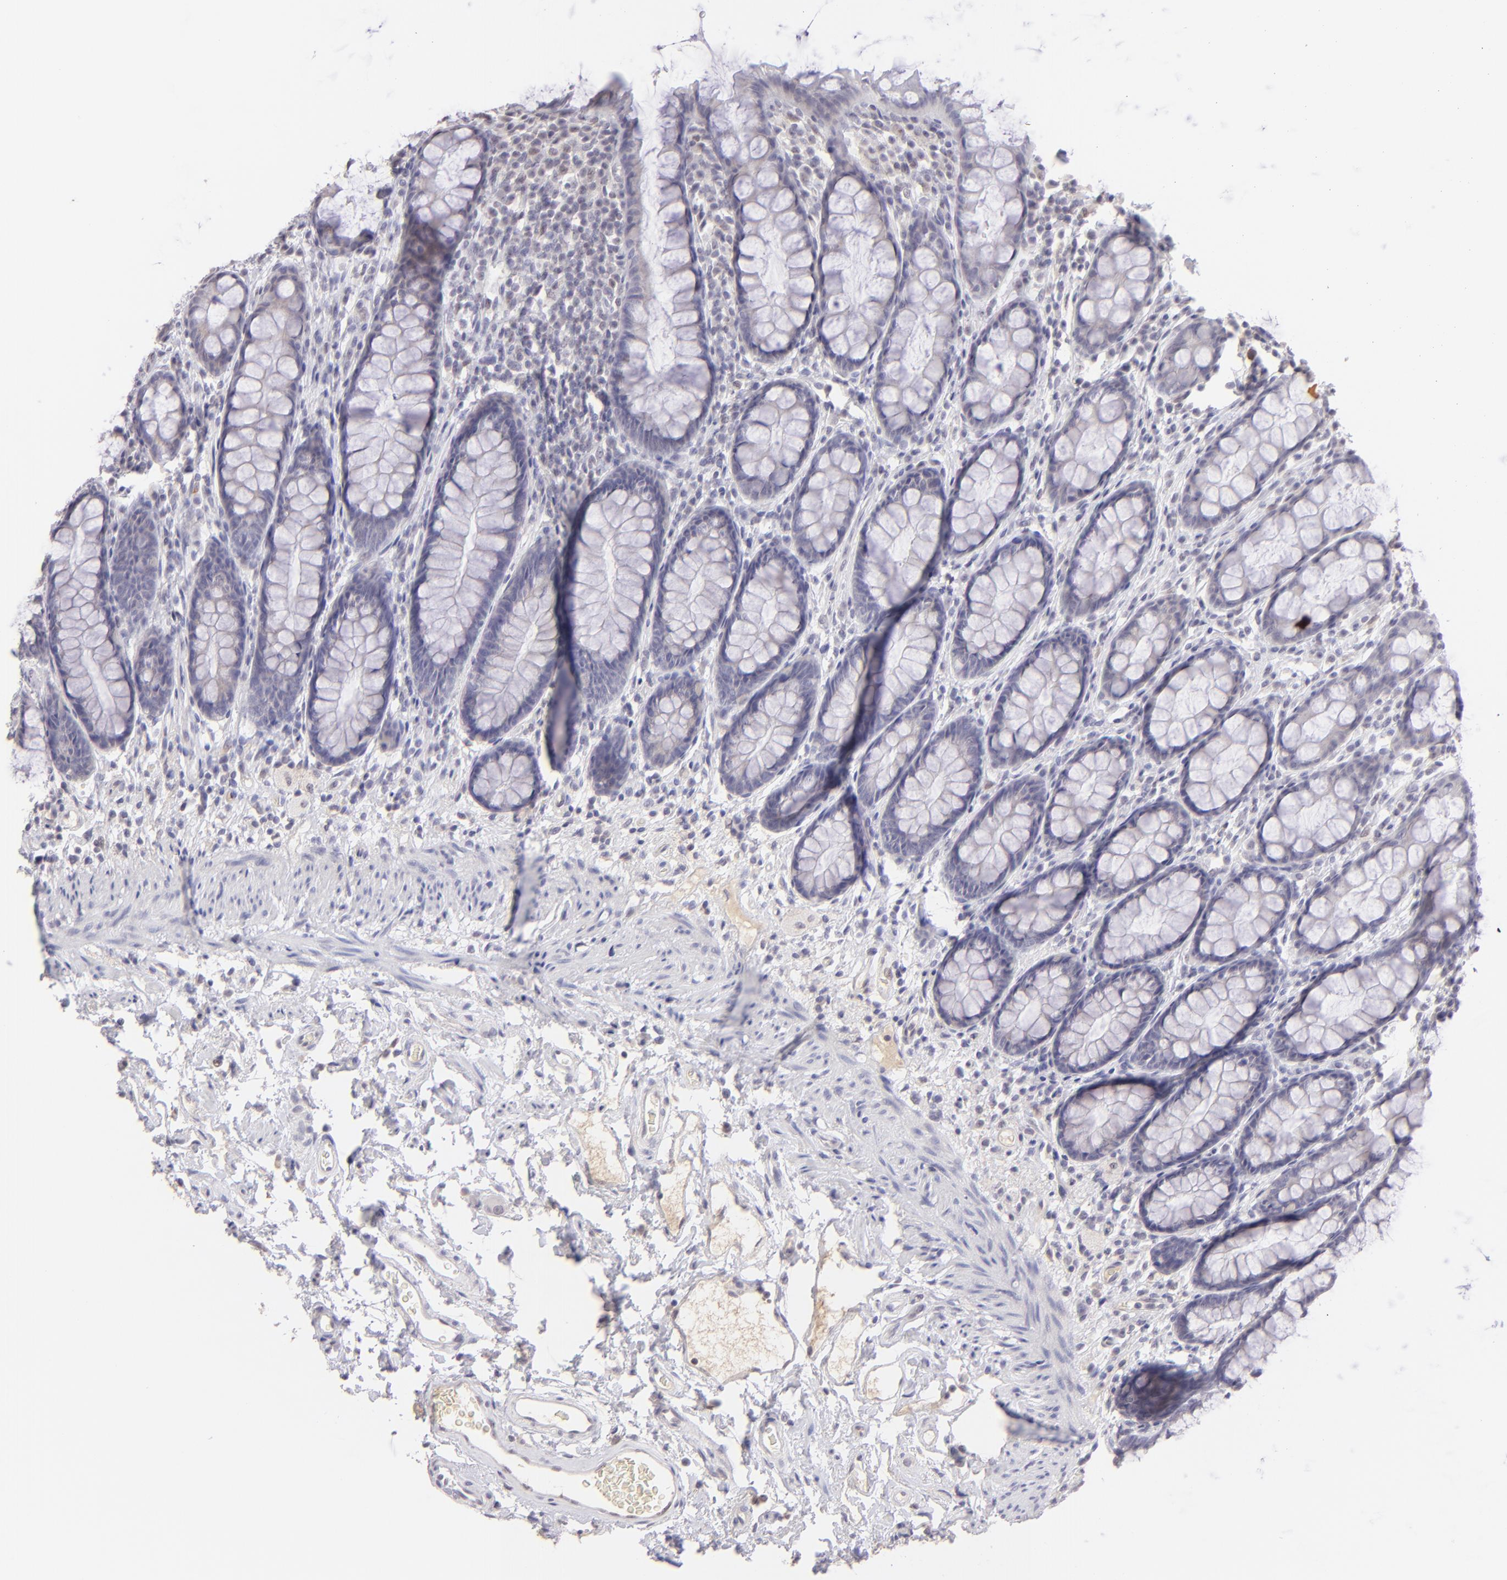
{"staining": {"intensity": "negative", "quantity": "none", "location": "none"}, "tissue": "rectum", "cell_type": "Glandular cells", "image_type": "normal", "snomed": [{"axis": "morphology", "description": "Normal tissue, NOS"}, {"axis": "topography", "description": "Rectum"}], "caption": "Immunohistochemistry (IHC) histopathology image of benign rectum: human rectum stained with DAB demonstrates no significant protein staining in glandular cells. The staining is performed using DAB brown chromogen with nuclei counter-stained in using hematoxylin.", "gene": "MAGEA1", "patient": {"sex": "male", "age": 92}}